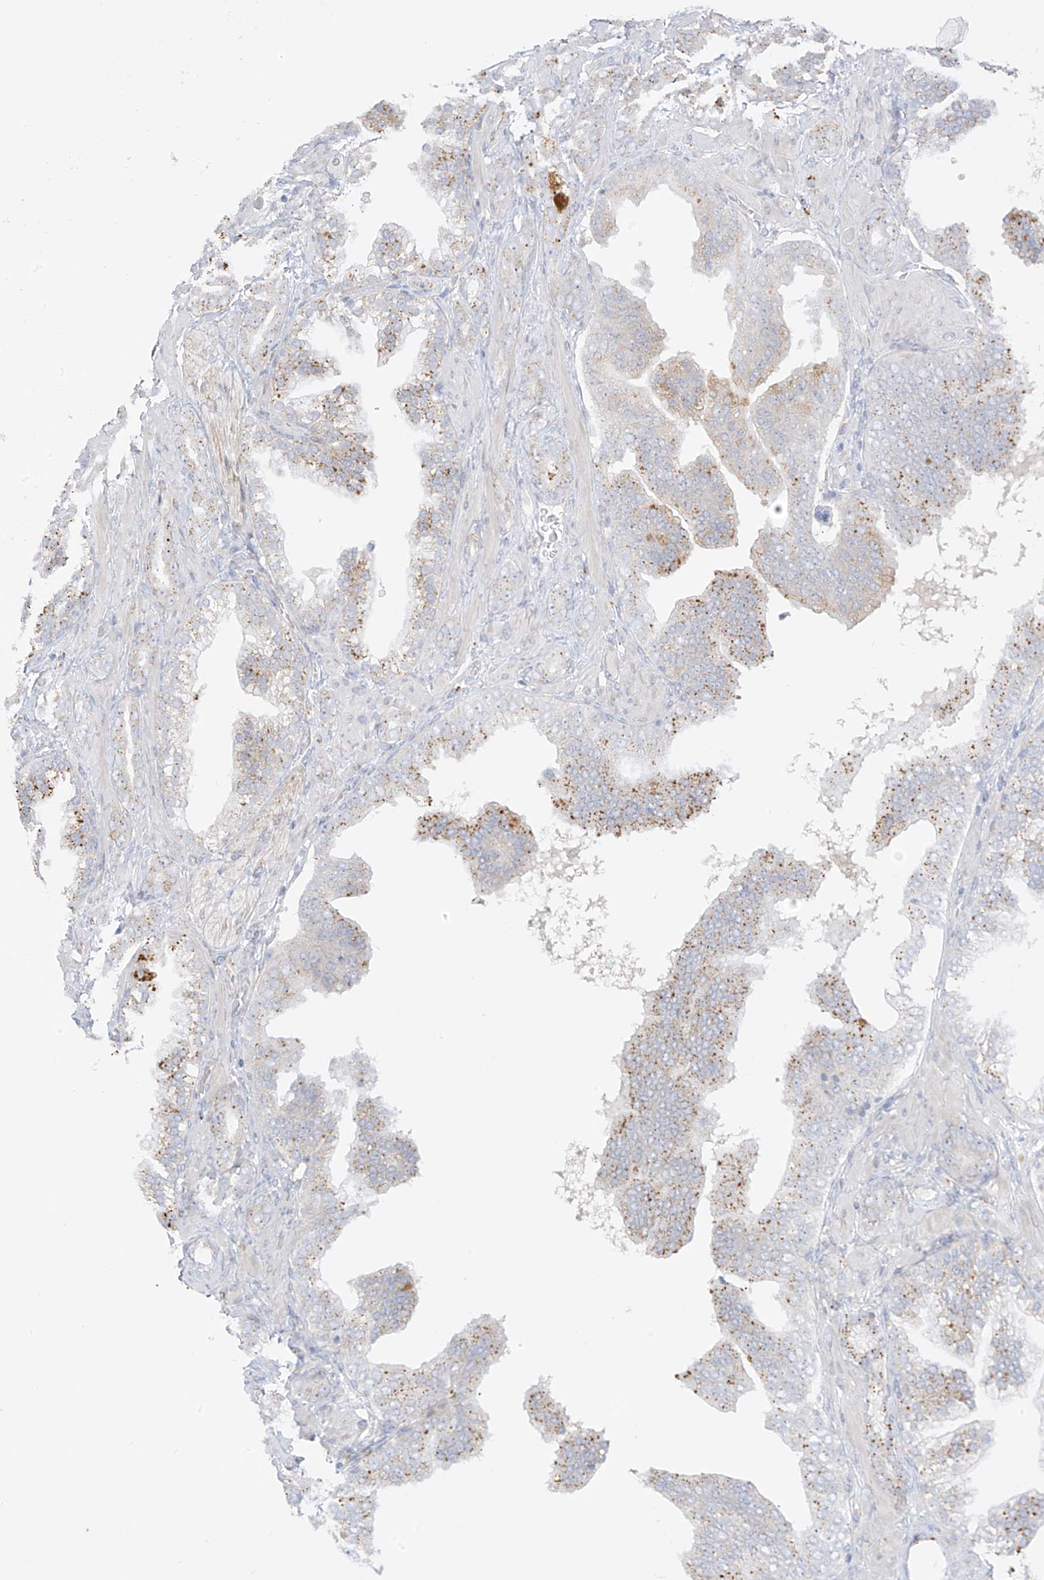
{"staining": {"intensity": "moderate", "quantity": "25%-75%", "location": "cytoplasmic/membranous"}, "tissue": "prostate cancer", "cell_type": "Tumor cells", "image_type": "cancer", "snomed": [{"axis": "morphology", "description": "Adenocarcinoma, High grade"}, {"axis": "topography", "description": "Prostate"}], "caption": "Protein expression analysis of adenocarcinoma (high-grade) (prostate) displays moderate cytoplasmic/membranous positivity in approximately 25%-75% of tumor cells.", "gene": "HS6ST2", "patient": {"sex": "male", "age": 58}}